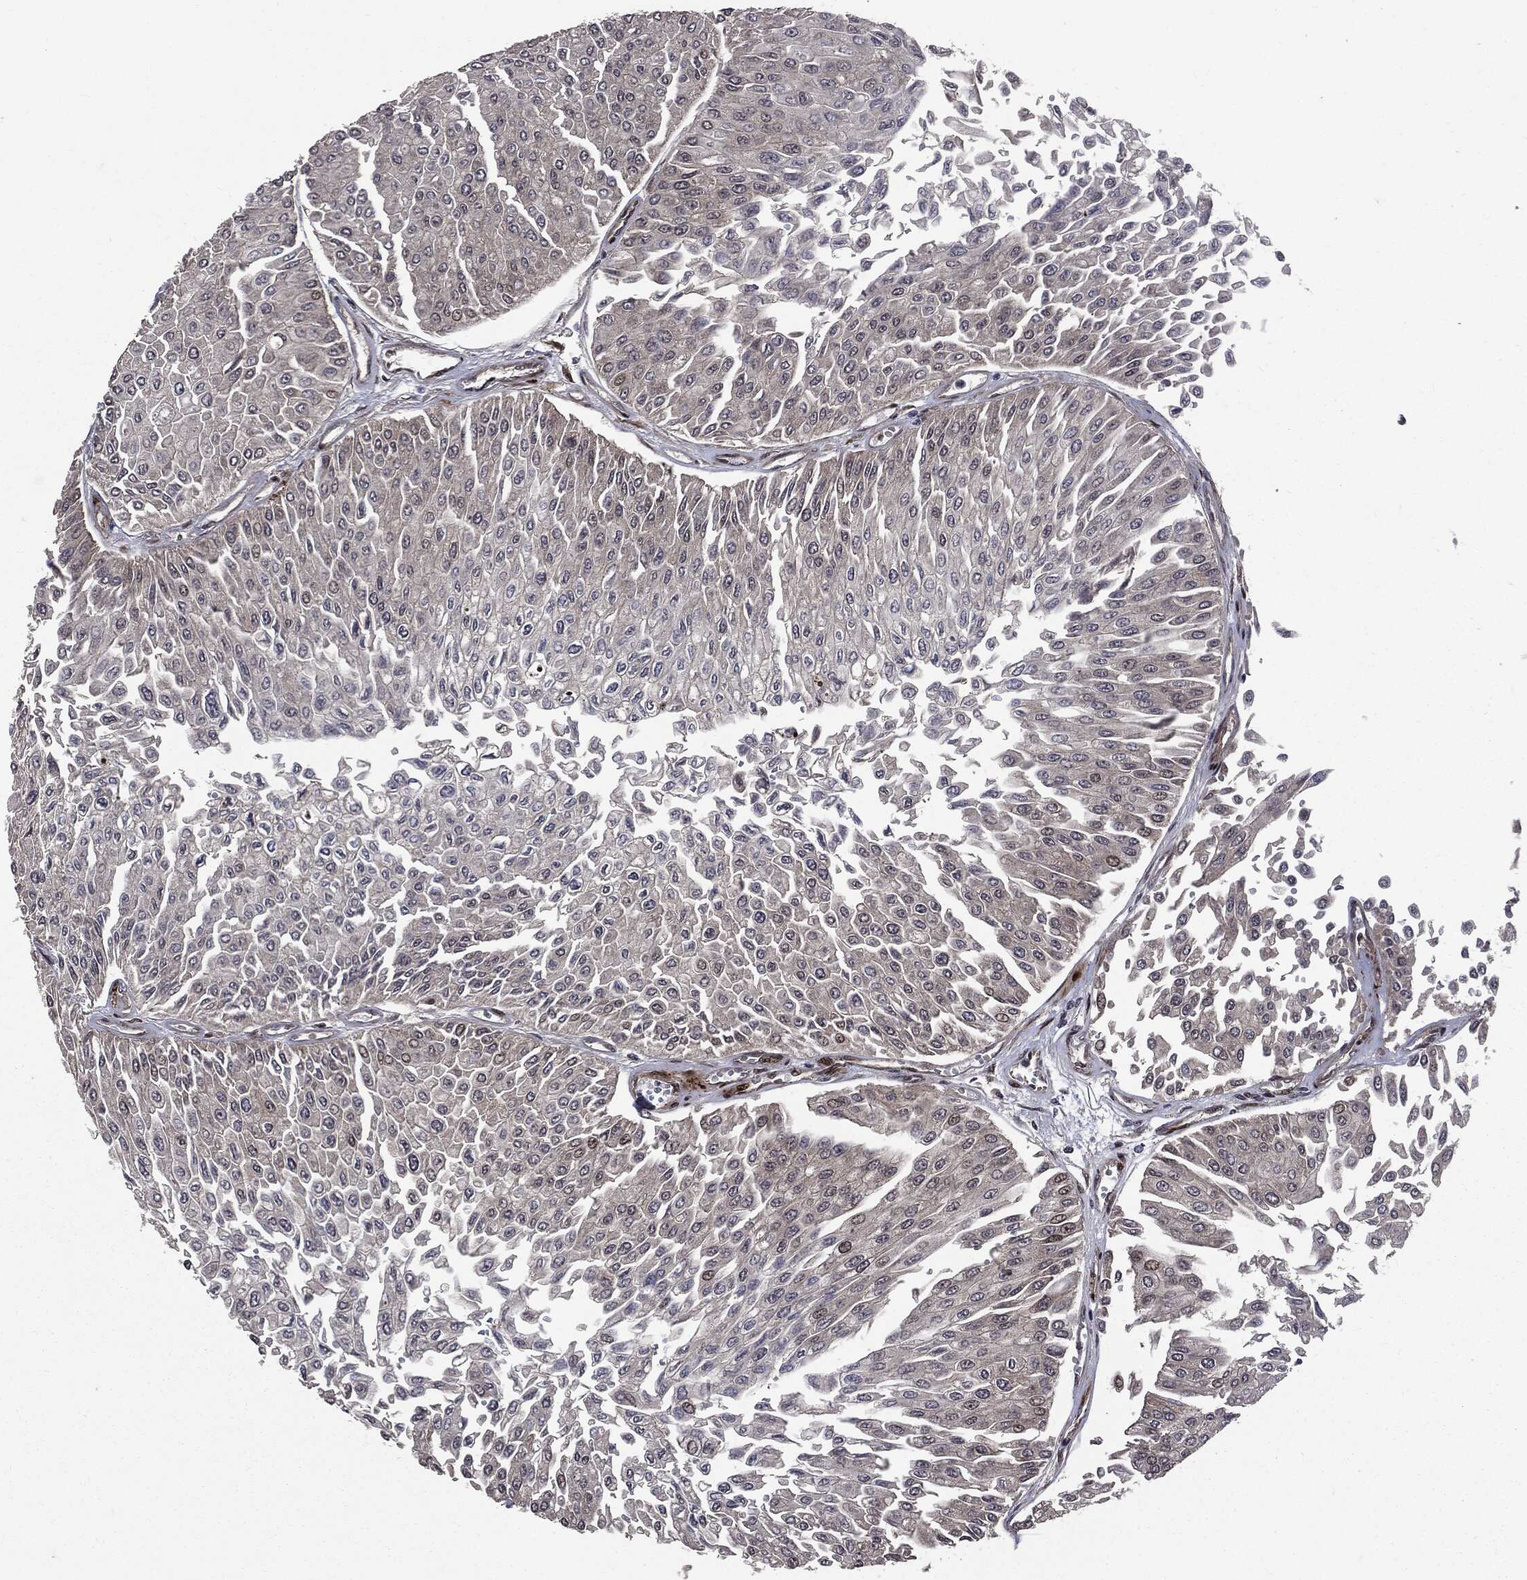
{"staining": {"intensity": "weak", "quantity": "<25%", "location": "nuclear"}, "tissue": "urothelial cancer", "cell_type": "Tumor cells", "image_type": "cancer", "snomed": [{"axis": "morphology", "description": "Urothelial carcinoma, Low grade"}, {"axis": "topography", "description": "Urinary bladder"}], "caption": "This is an immunohistochemistry (IHC) histopathology image of human urothelial carcinoma (low-grade). There is no positivity in tumor cells.", "gene": "SMAD4", "patient": {"sex": "male", "age": 67}}